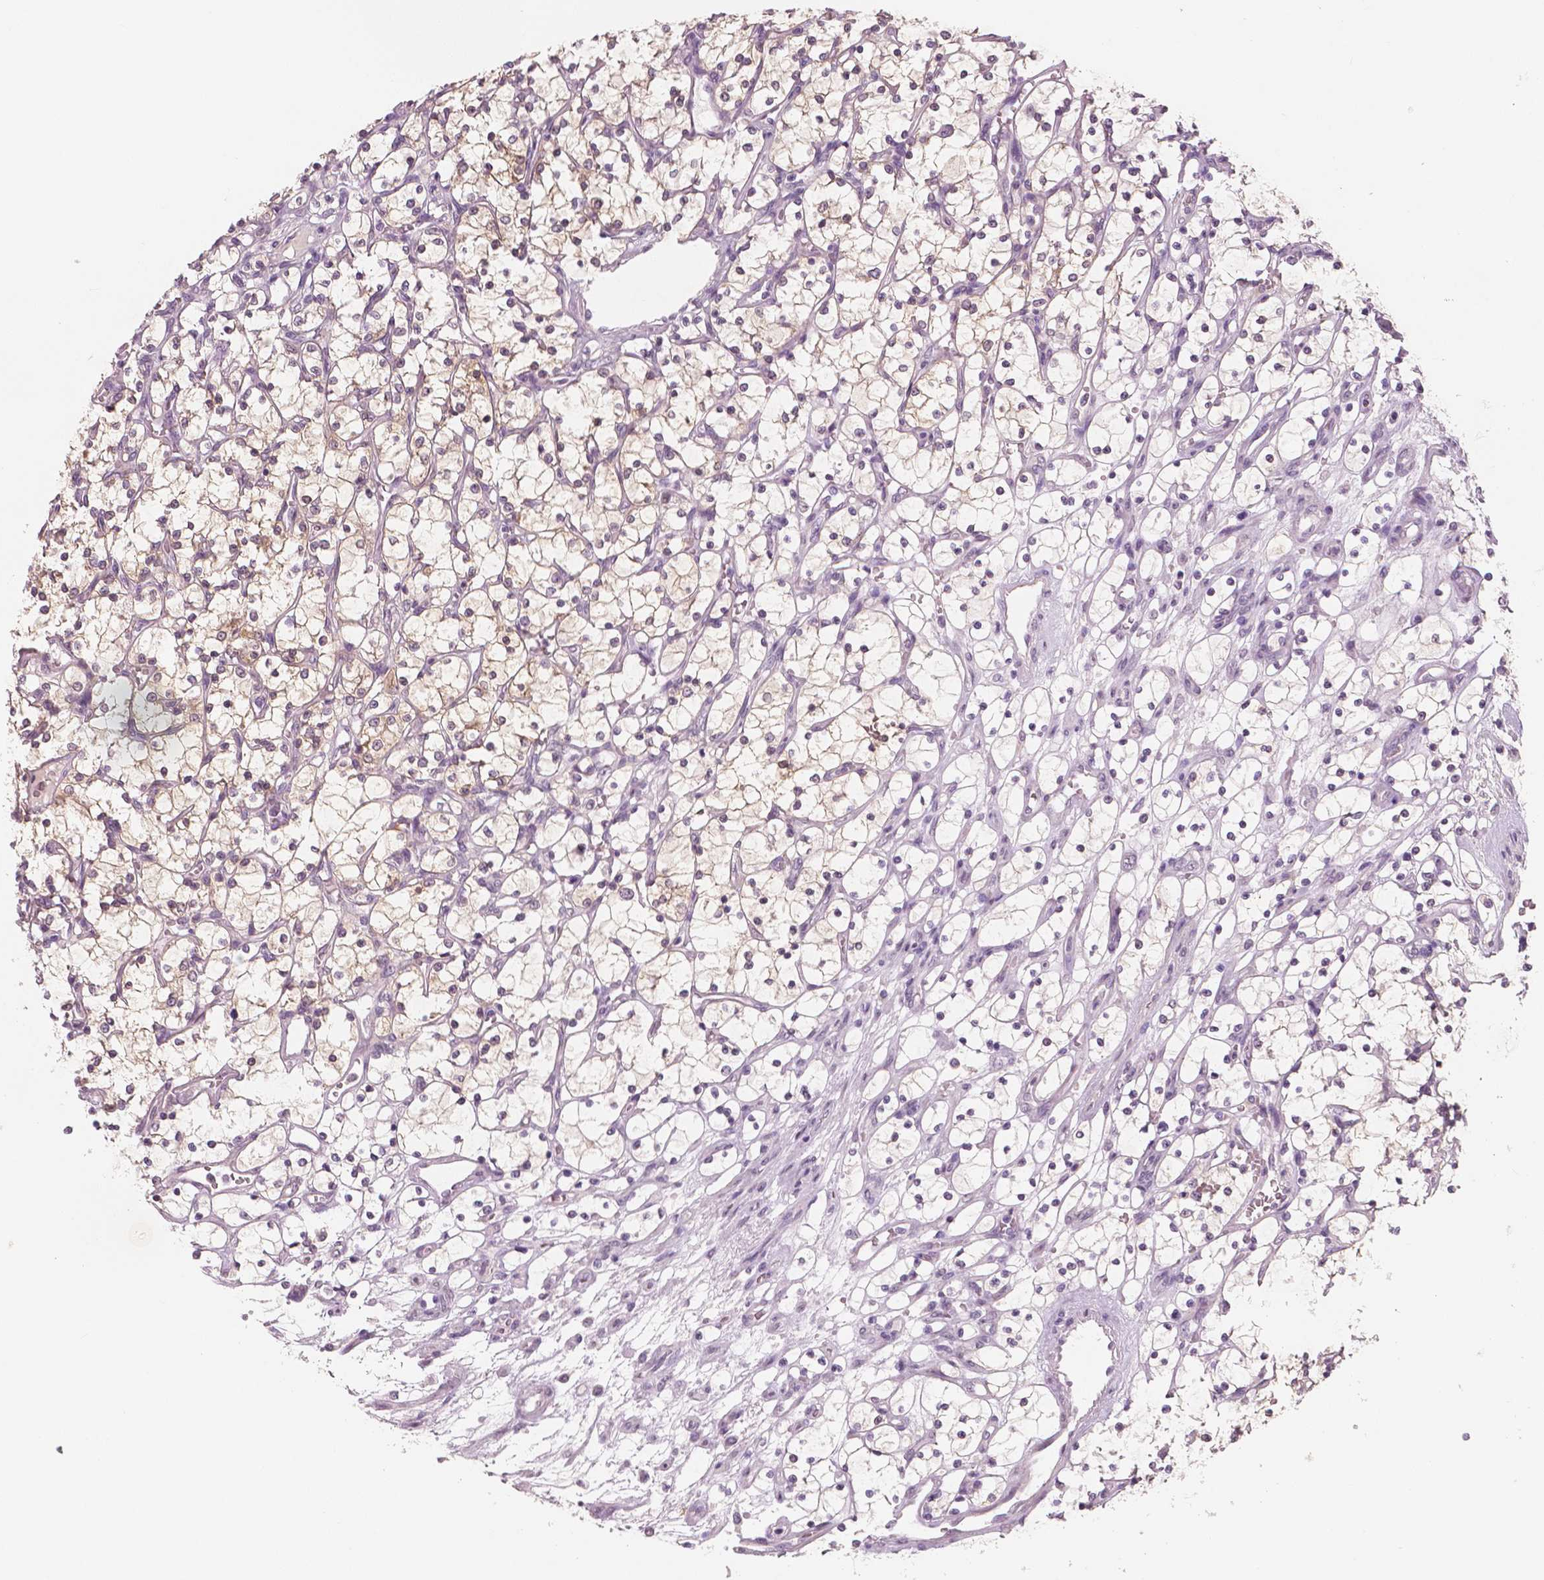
{"staining": {"intensity": "negative", "quantity": "none", "location": "none"}, "tissue": "renal cancer", "cell_type": "Tumor cells", "image_type": "cancer", "snomed": [{"axis": "morphology", "description": "Adenocarcinoma, NOS"}, {"axis": "topography", "description": "Kidney"}], "caption": "Tumor cells show no significant expression in renal cancer.", "gene": "NECAB1", "patient": {"sex": "female", "age": 69}}